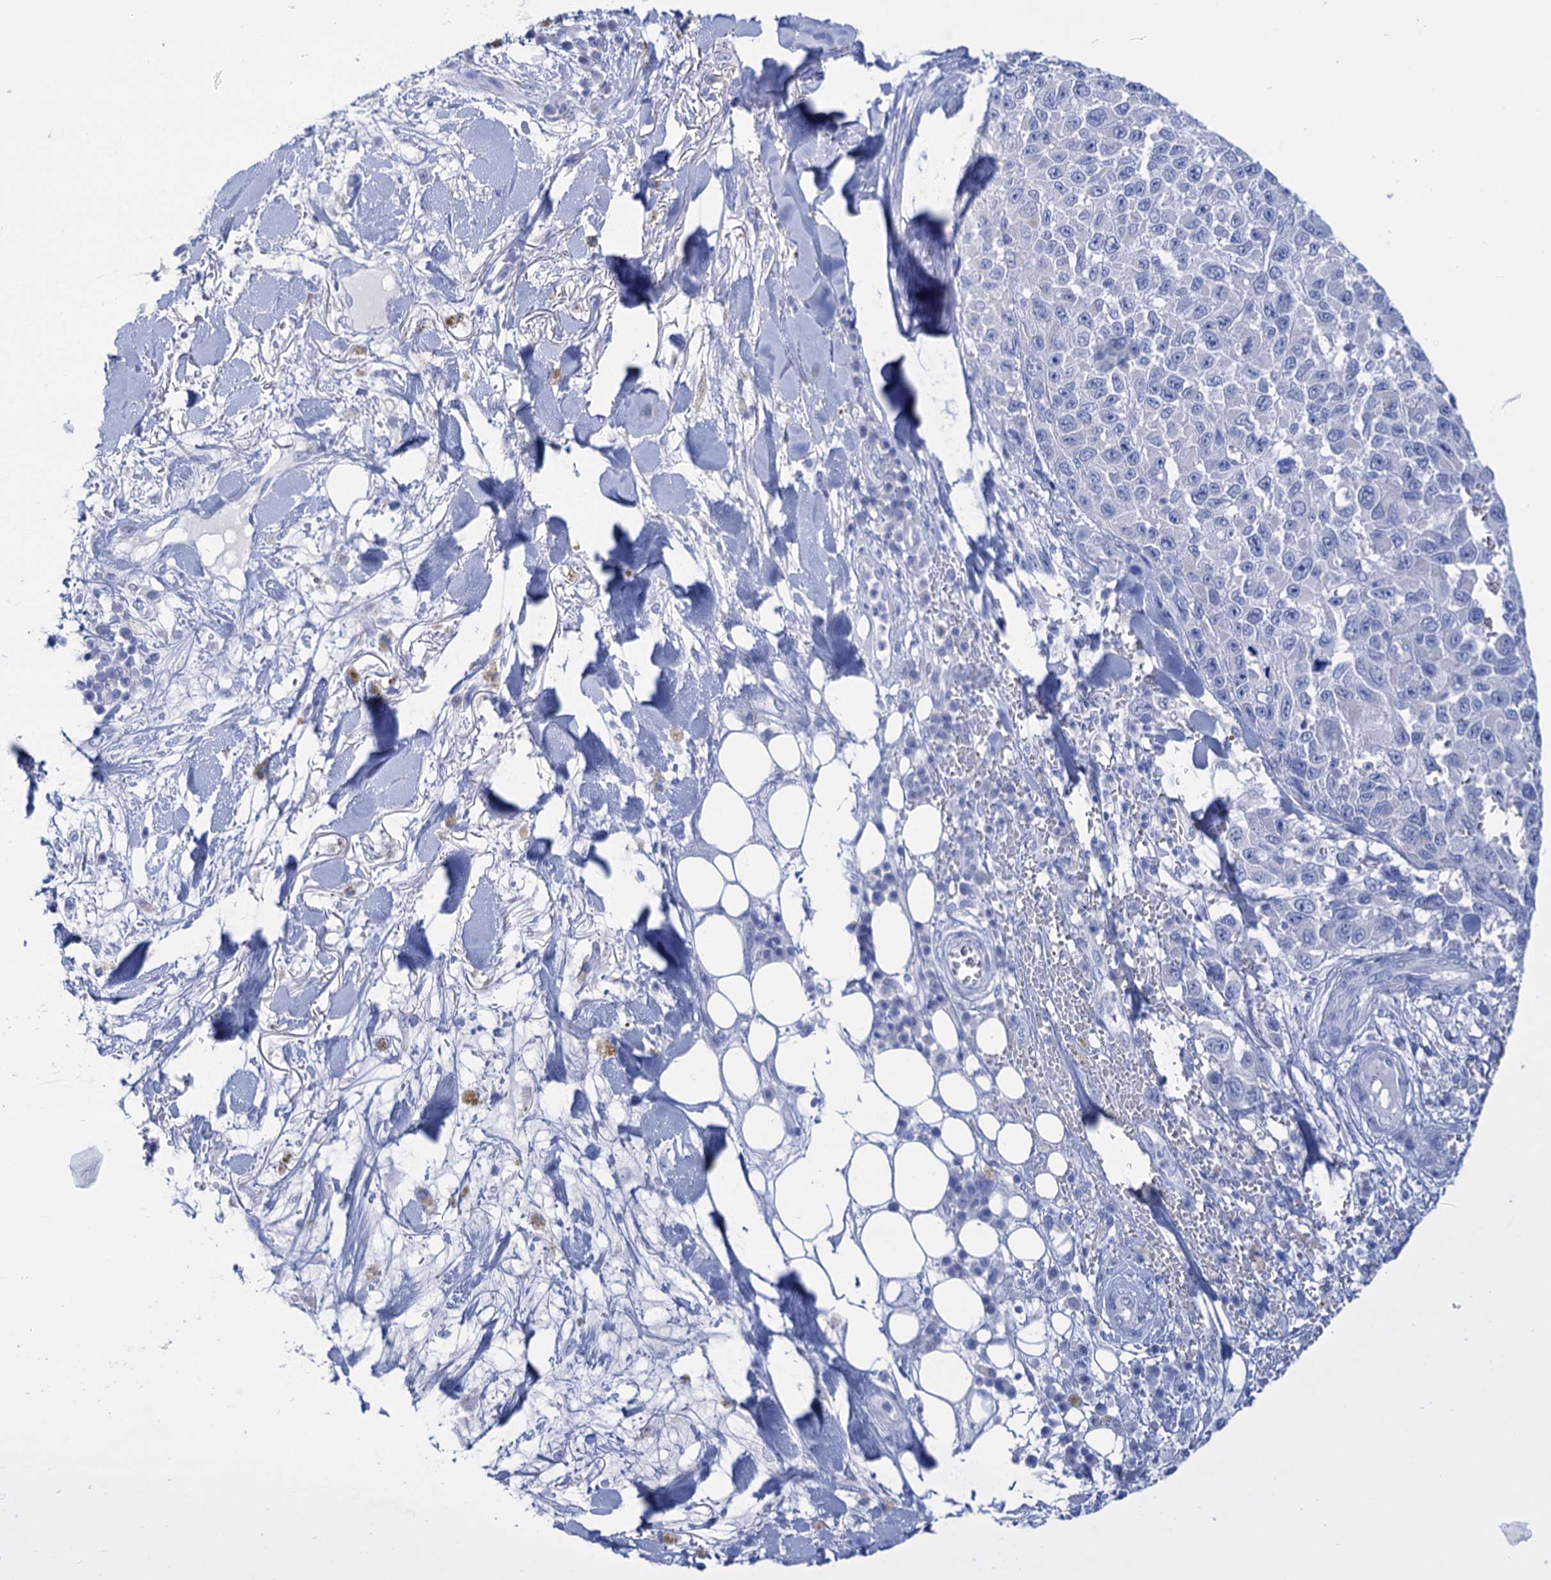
{"staining": {"intensity": "negative", "quantity": "none", "location": "none"}, "tissue": "melanoma", "cell_type": "Tumor cells", "image_type": "cancer", "snomed": [{"axis": "morphology", "description": "Normal tissue, NOS"}, {"axis": "morphology", "description": "Malignant melanoma, NOS"}, {"axis": "topography", "description": "Skin"}], "caption": "Micrograph shows no significant protein positivity in tumor cells of malignant melanoma.", "gene": "YARS2", "patient": {"sex": "female", "age": 96}}